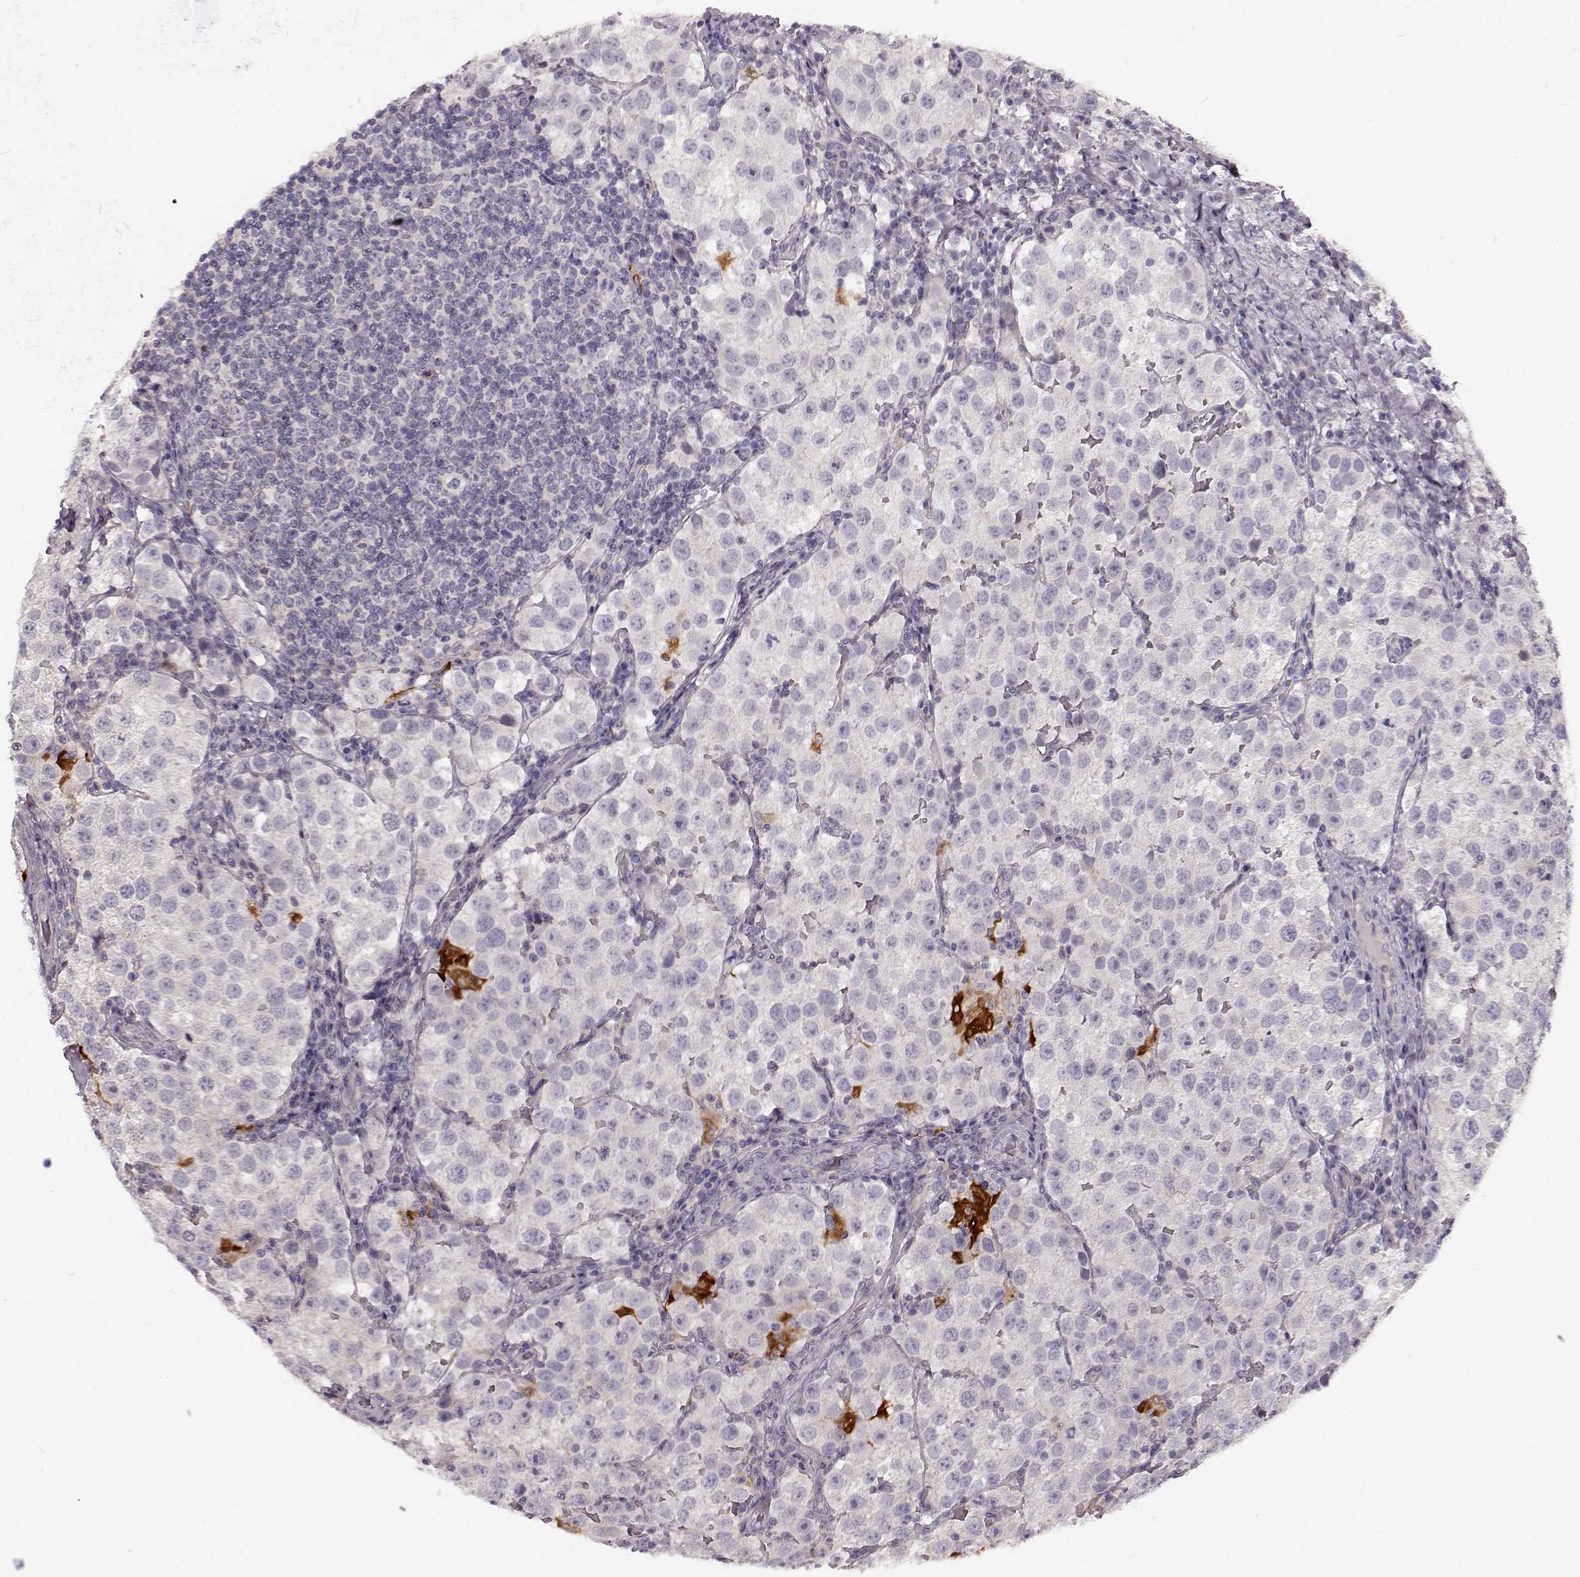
{"staining": {"intensity": "negative", "quantity": "none", "location": "none"}, "tissue": "testis cancer", "cell_type": "Tumor cells", "image_type": "cancer", "snomed": [{"axis": "morphology", "description": "Seminoma, NOS"}, {"axis": "topography", "description": "Testis"}], "caption": "High magnification brightfield microscopy of testis cancer stained with DAB (3,3'-diaminobenzidine) (brown) and counterstained with hematoxylin (blue): tumor cells show no significant positivity.", "gene": "CHIT1", "patient": {"sex": "male", "age": 37}}